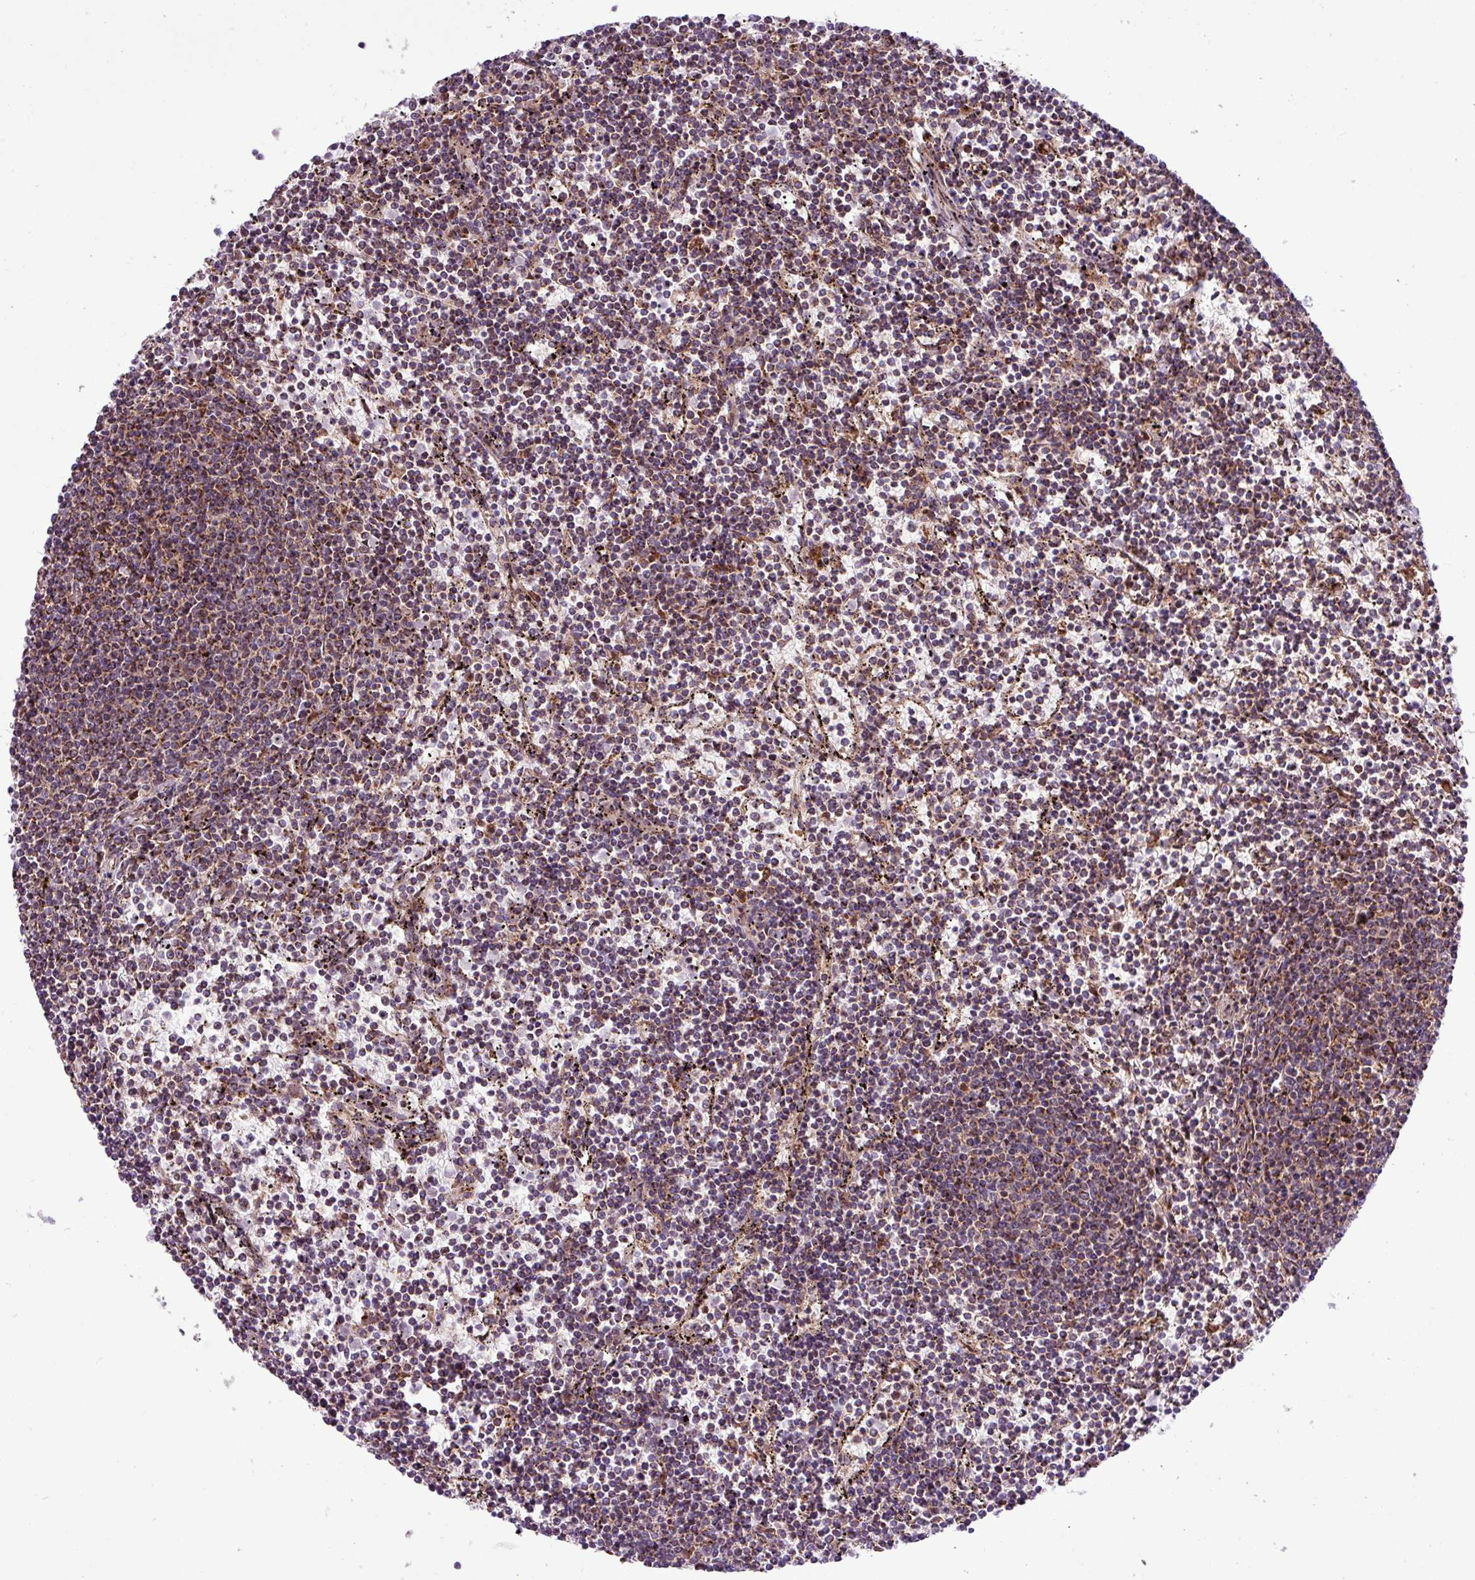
{"staining": {"intensity": "moderate", "quantity": "25%-75%", "location": "cytoplasmic/membranous"}, "tissue": "lymphoma", "cell_type": "Tumor cells", "image_type": "cancer", "snomed": [{"axis": "morphology", "description": "Malignant lymphoma, non-Hodgkin's type, Low grade"}, {"axis": "topography", "description": "Spleen"}], "caption": "This image shows IHC staining of lymphoma, with medium moderate cytoplasmic/membranous staining in about 25%-75% of tumor cells.", "gene": "B3GNT9", "patient": {"sex": "female", "age": 50}}